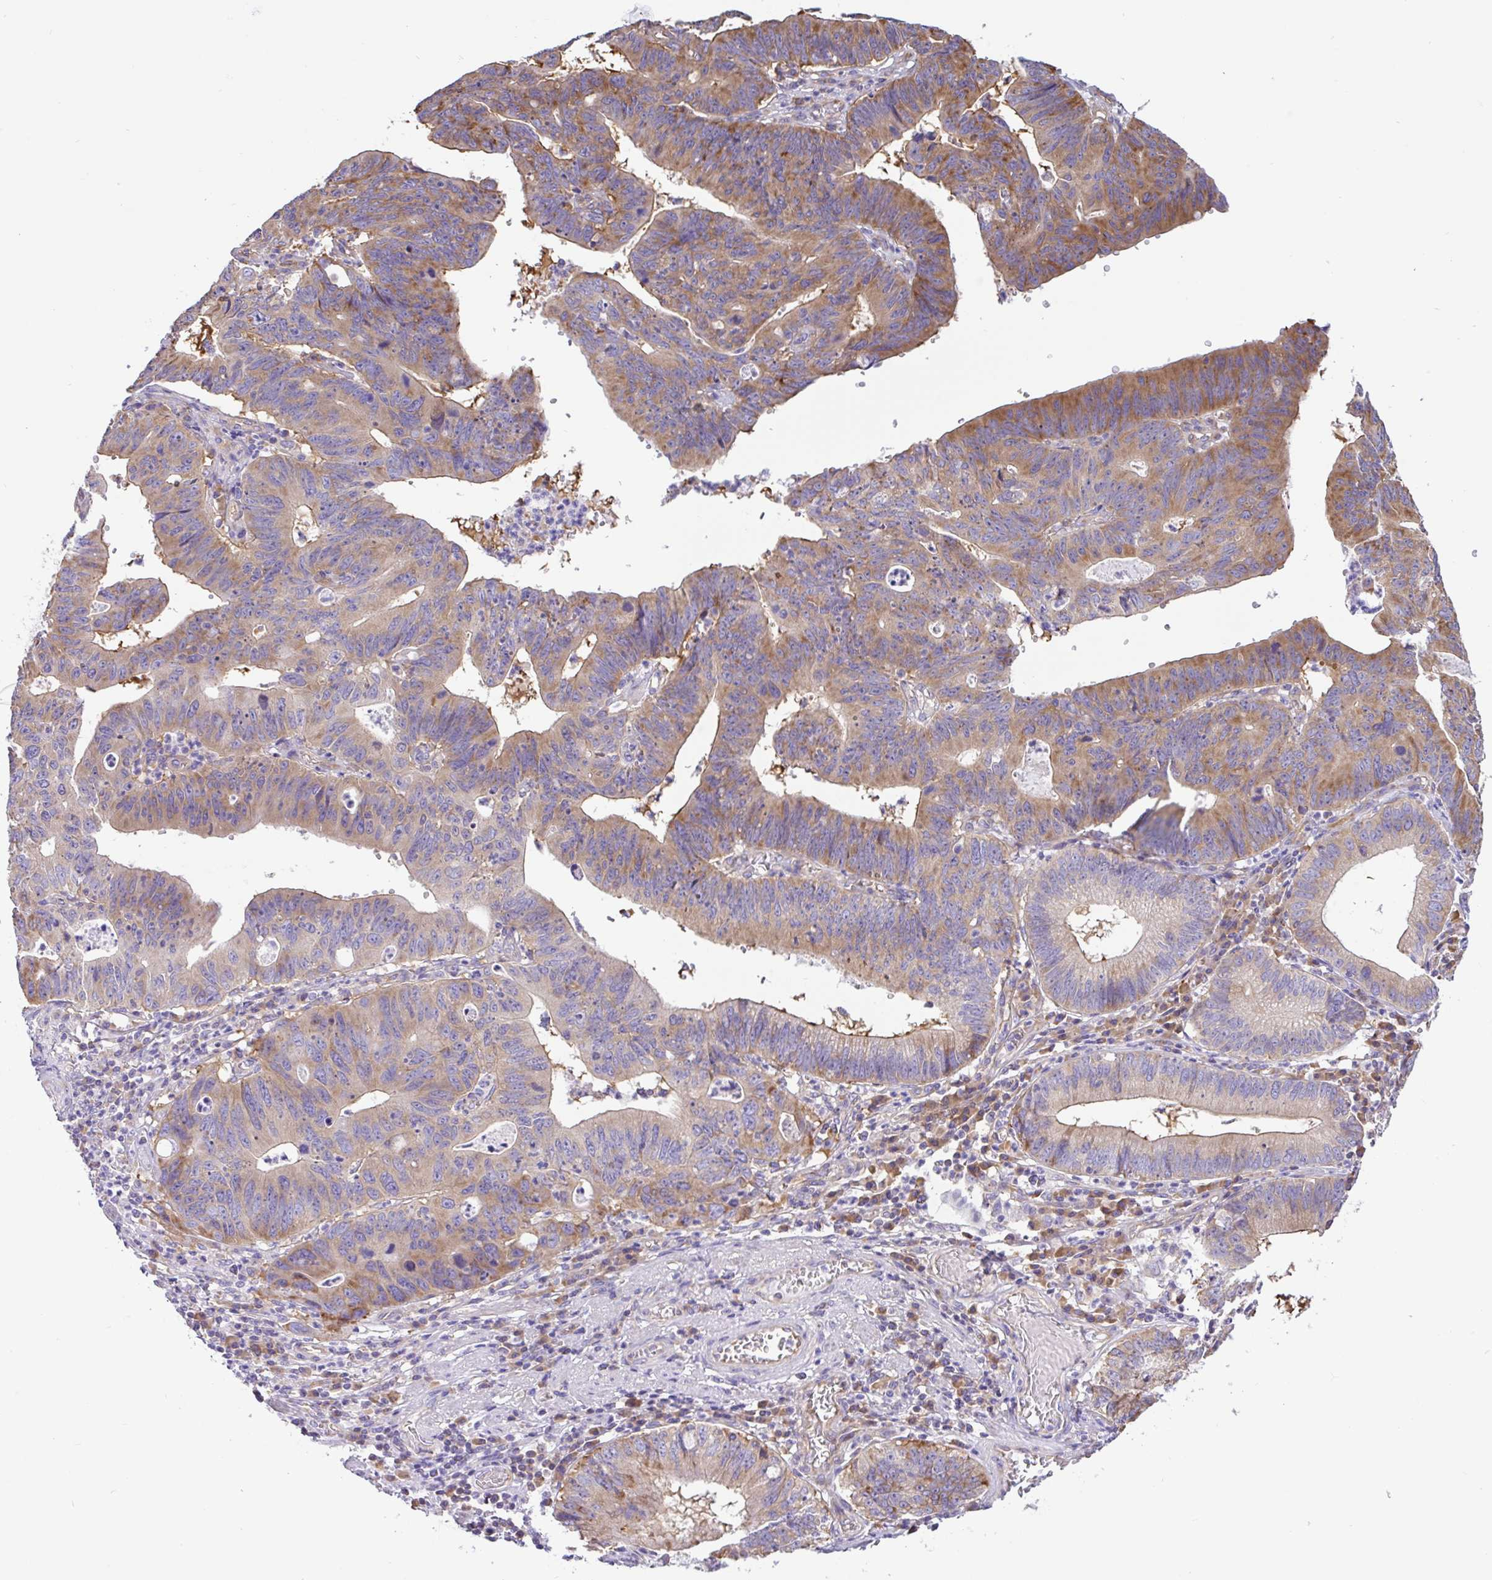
{"staining": {"intensity": "moderate", "quantity": "25%-75%", "location": "cytoplasmic/membranous"}, "tissue": "stomach cancer", "cell_type": "Tumor cells", "image_type": "cancer", "snomed": [{"axis": "morphology", "description": "Adenocarcinoma, NOS"}, {"axis": "topography", "description": "Stomach"}], "caption": "This is a micrograph of immunohistochemistry (IHC) staining of stomach cancer (adenocarcinoma), which shows moderate staining in the cytoplasmic/membranous of tumor cells.", "gene": "GFPT2", "patient": {"sex": "male", "age": 59}}